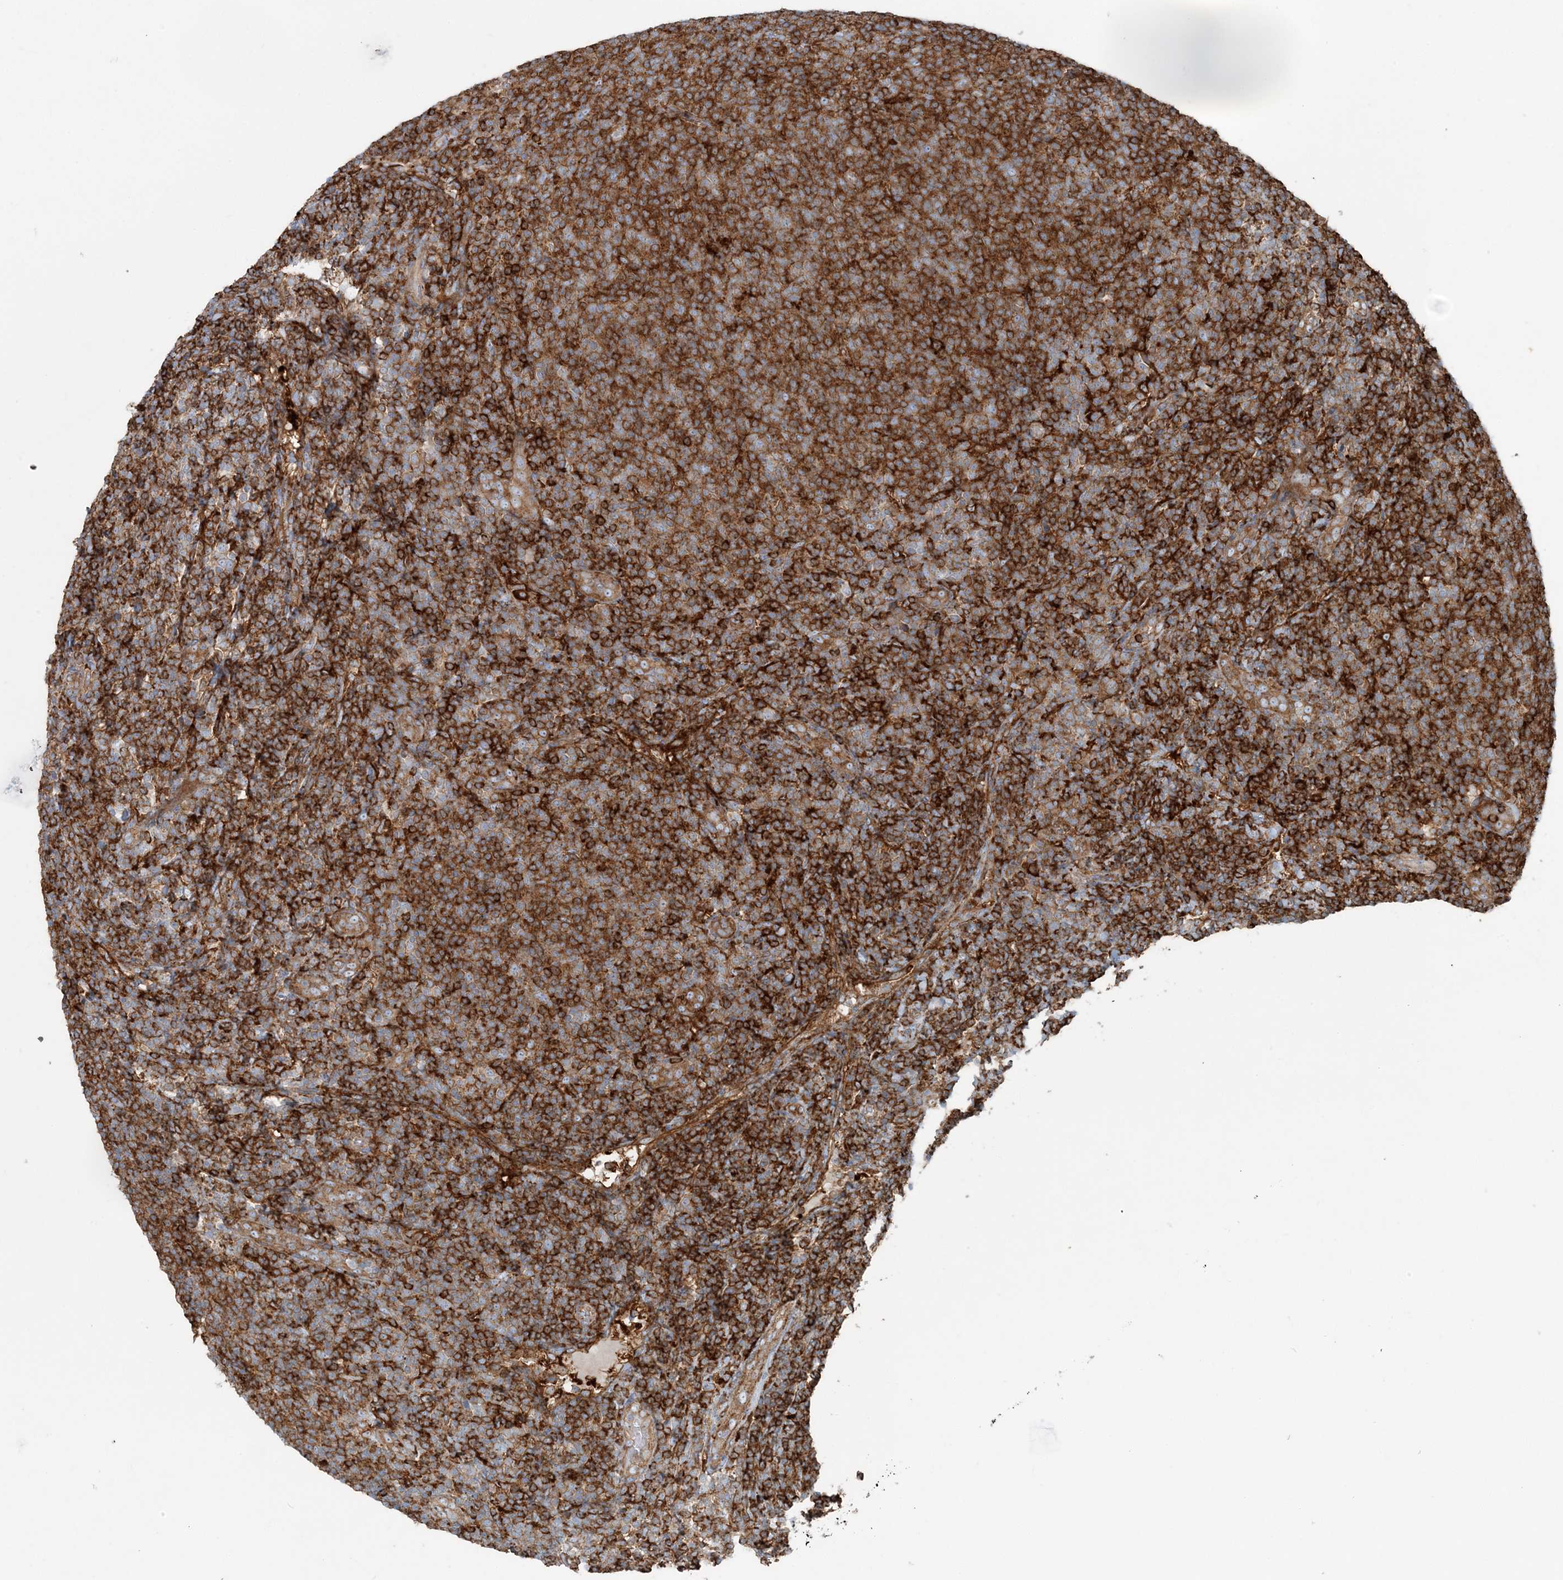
{"staining": {"intensity": "strong", "quantity": ">75%", "location": "cytoplasmic/membranous"}, "tissue": "lymphoma", "cell_type": "Tumor cells", "image_type": "cancer", "snomed": [{"axis": "morphology", "description": "Malignant lymphoma, non-Hodgkin's type, Low grade"}, {"axis": "topography", "description": "Lymph node"}], "caption": "IHC micrograph of neoplastic tissue: human lymphoma stained using immunohistochemistry (IHC) reveals high levels of strong protein expression localized specifically in the cytoplasmic/membranous of tumor cells, appearing as a cytoplasmic/membranous brown color.", "gene": "SNX2", "patient": {"sex": "male", "age": 66}}